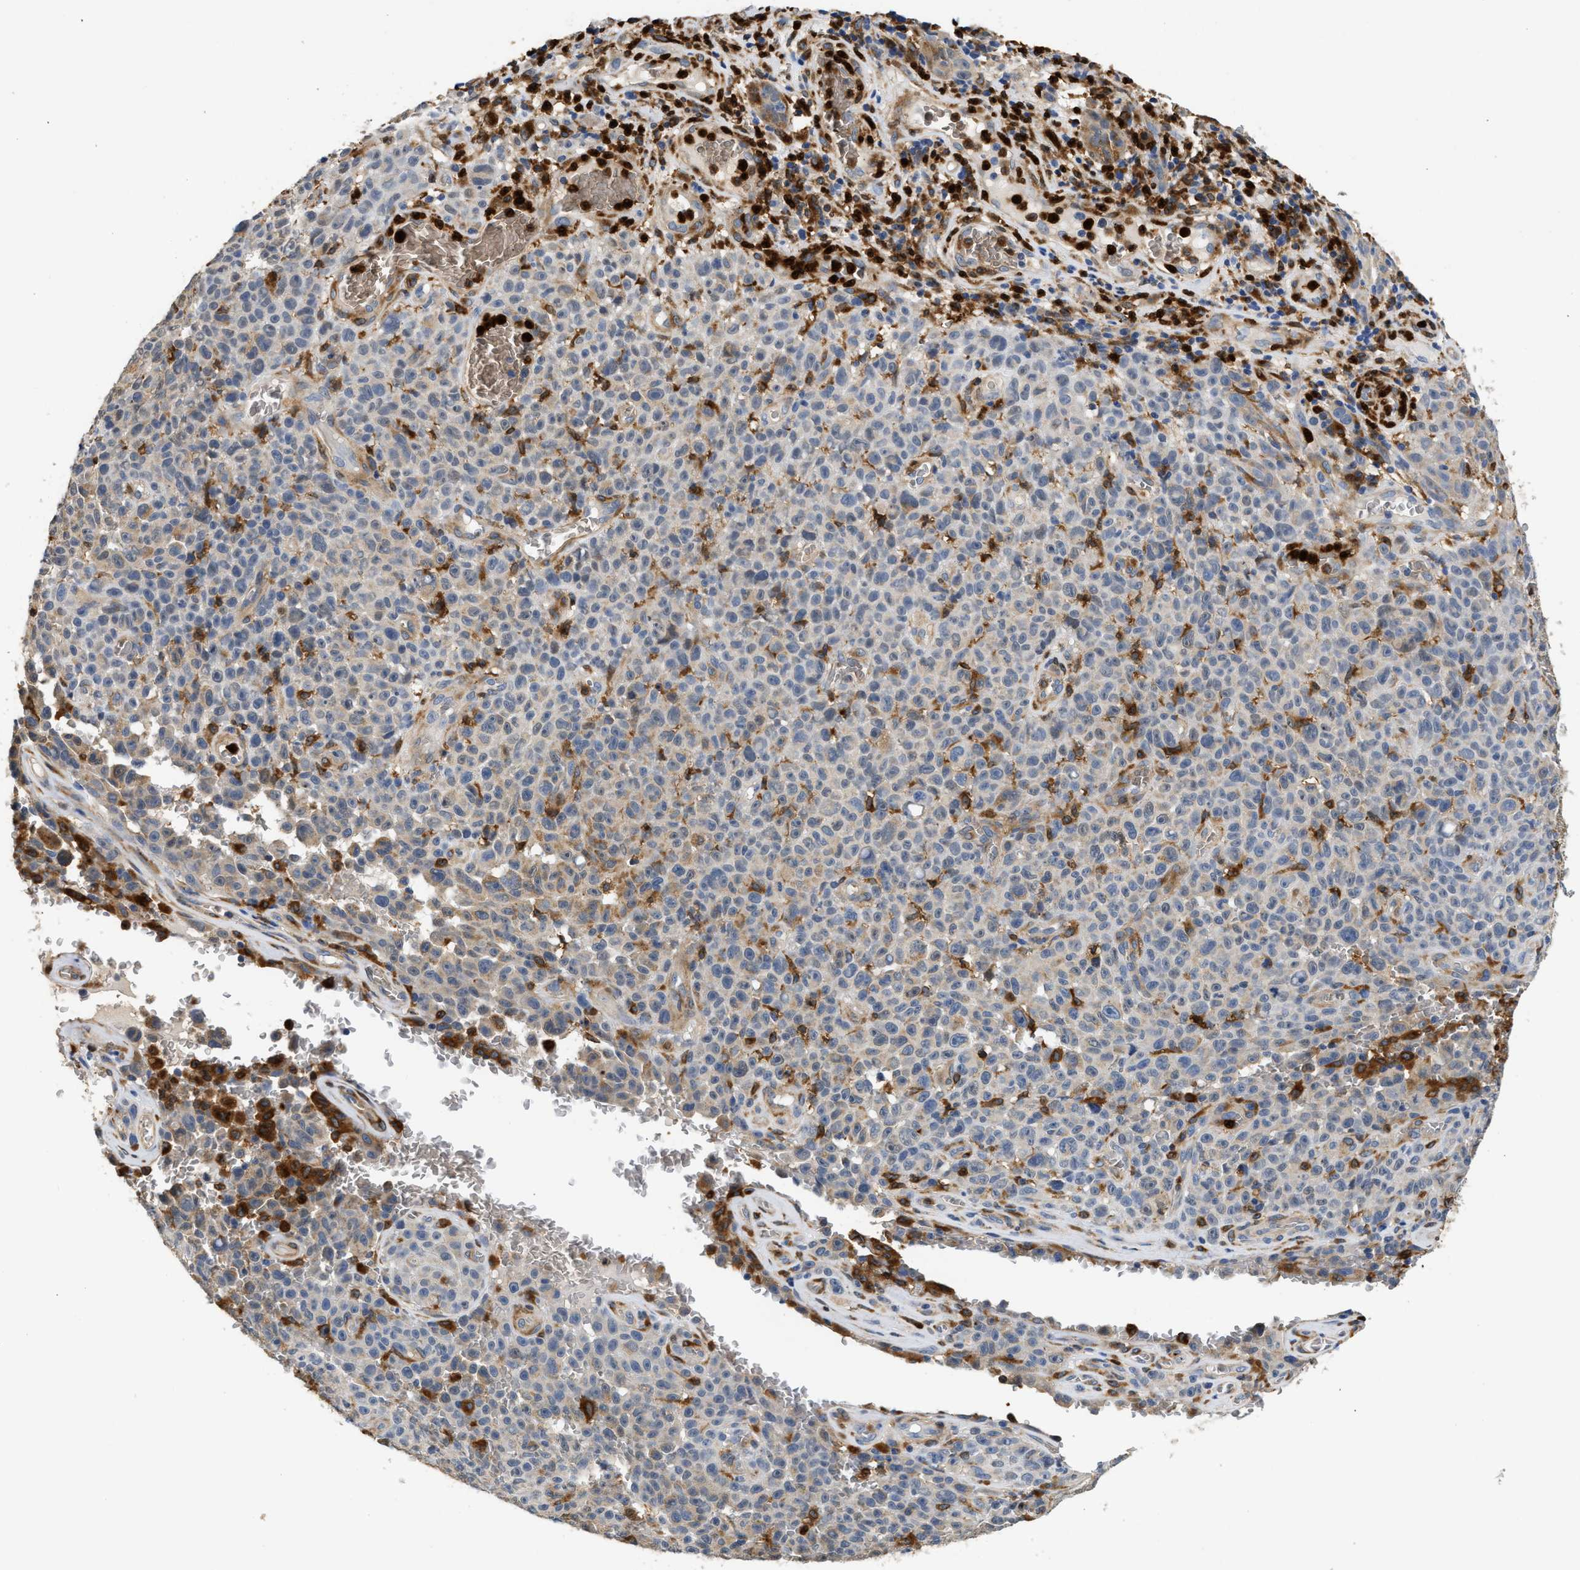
{"staining": {"intensity": "moderate", "quantity": "<25%", "location": "cytoplasmic/membranous"}, "tissue": "melanoma", "cell_type": "Tumor cells", "image_type": "cancer", "snomed": [{"axis": "morphology", "description": "Malignant melanoma, NOS"}, {"axis": "topography", "description": "Skin"}], "caption": "The histopathology image shows a brown stain indicating the presence of a protein in the cytoplasmic/membranous of tumor cells in malignant melanoma.", "gene": "RAB31", "patient": {"sex": "female", "age": 82}}